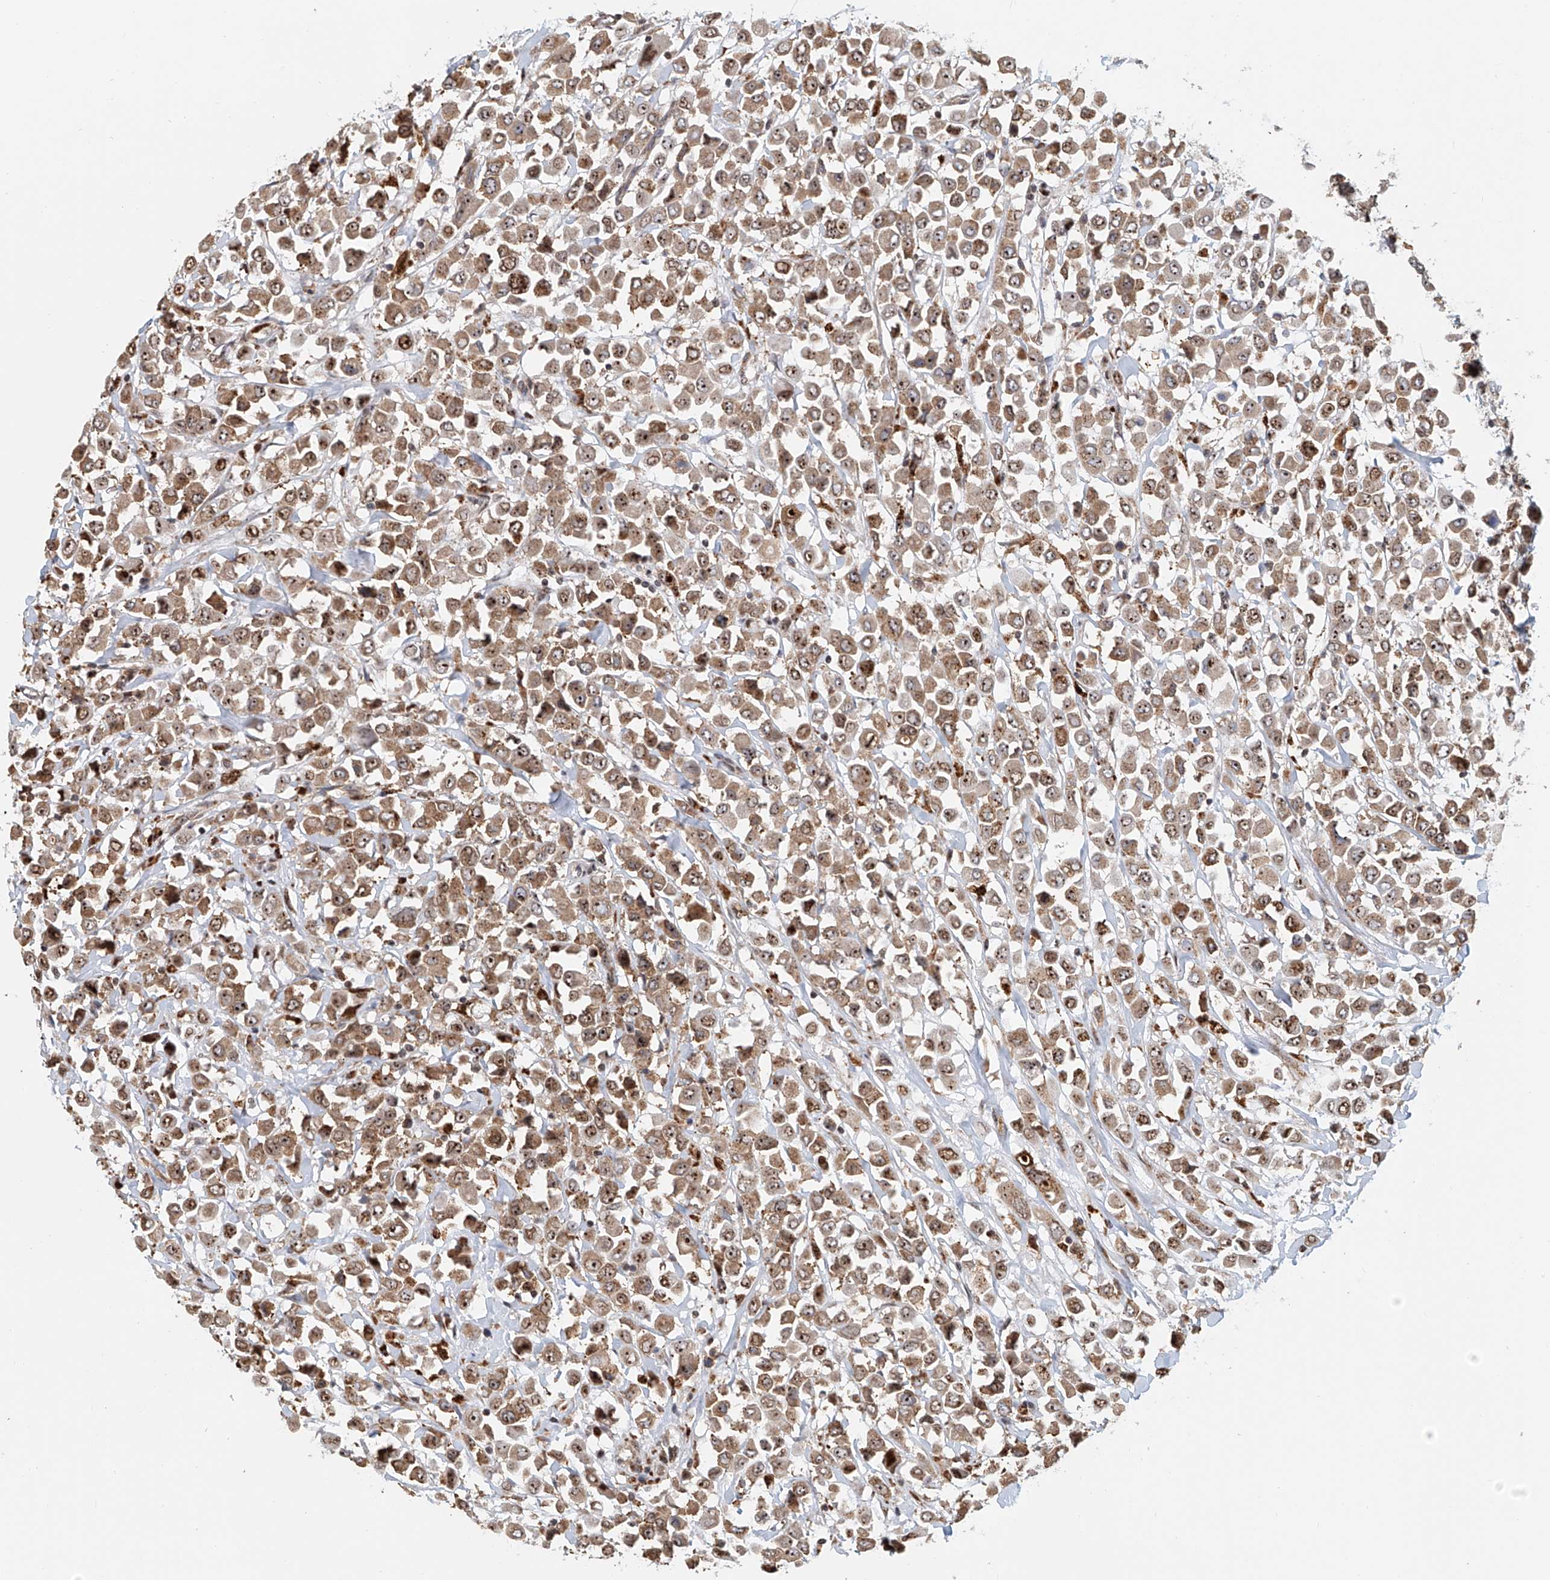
{"staining": {"intensity": "moderate", "quantity": ">75%", "location": "cytoplasmic/membranous,nuclear"}, "tissue": "breast cancer", "cell_type": "Tumor cells", "image_type": "cancer", "snomed": [{"axis": "morphology", "description": "Duct carcinoma"}, {"axis": "topography", "description": "Breast"}], "caption": "Human infiltrating ductal carcinoma (breast) stained with a brown dye shows moderate cytoplasmic/membranous and nuclear positive expression in about >75% of tumor cells.", "gene": "PRUNE2", "patient": {"sex": "female", "age": 61}}